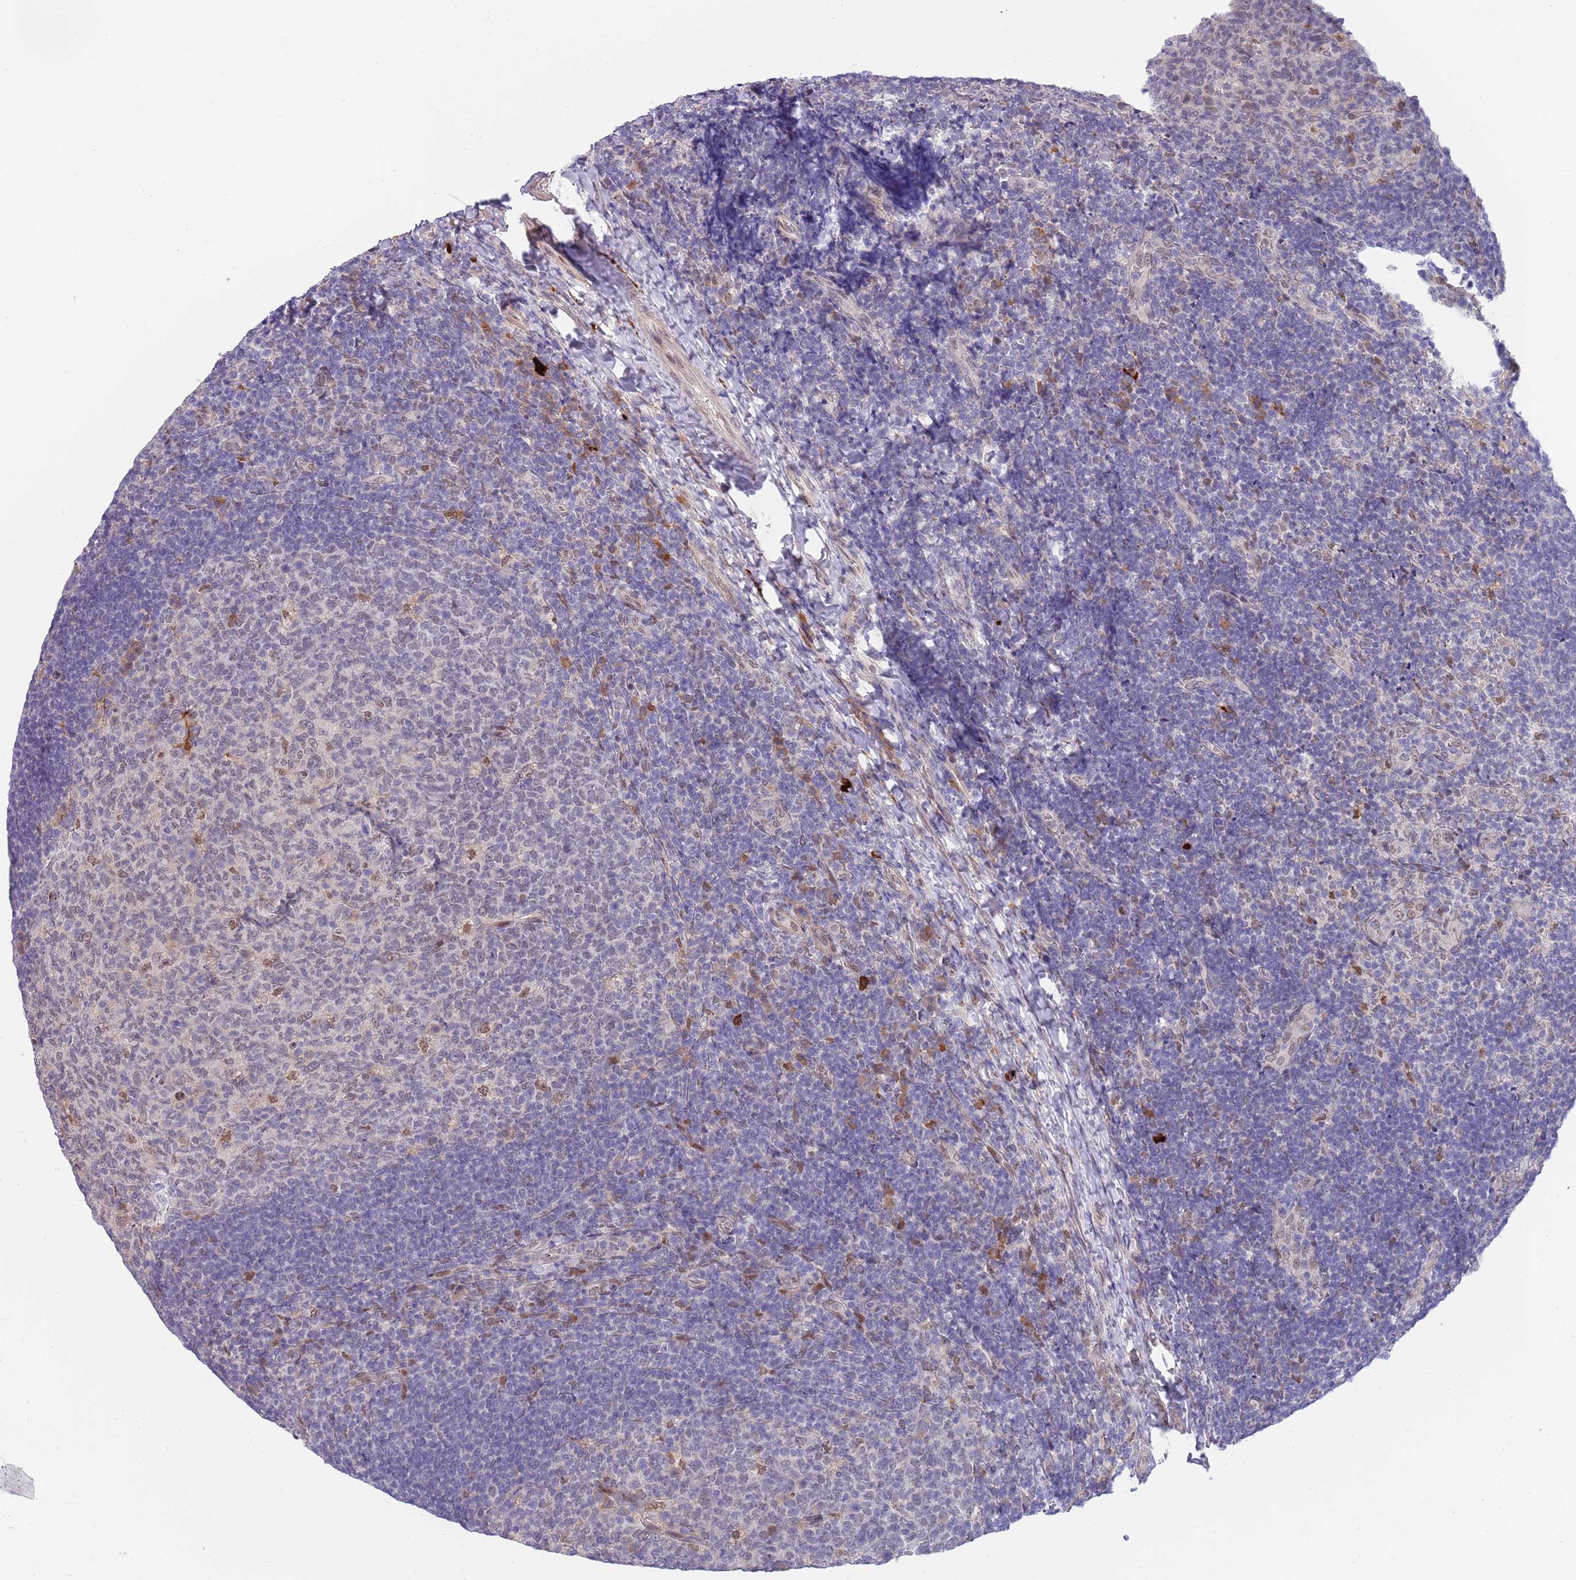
{"staining": {"intensity": "moderate", "quantity": "<25%", "location": "nuclear"}, "tissue": "tonsil", "cell_type": "Germinal center cells", "image_type": "normal", "snomed": [{"axis": "morphology", "description": "Normal tissue, NOS"}, {"axis": "topography", "description": "Tonsil"}], "caption": "Immunohistochemical staining of unremarkable tonsil exhibits moderate nuclear protein staining in about <25% of germinal center cells.", "gene": "NLRP6", "patient": {"sex": "female", "age": 10}}